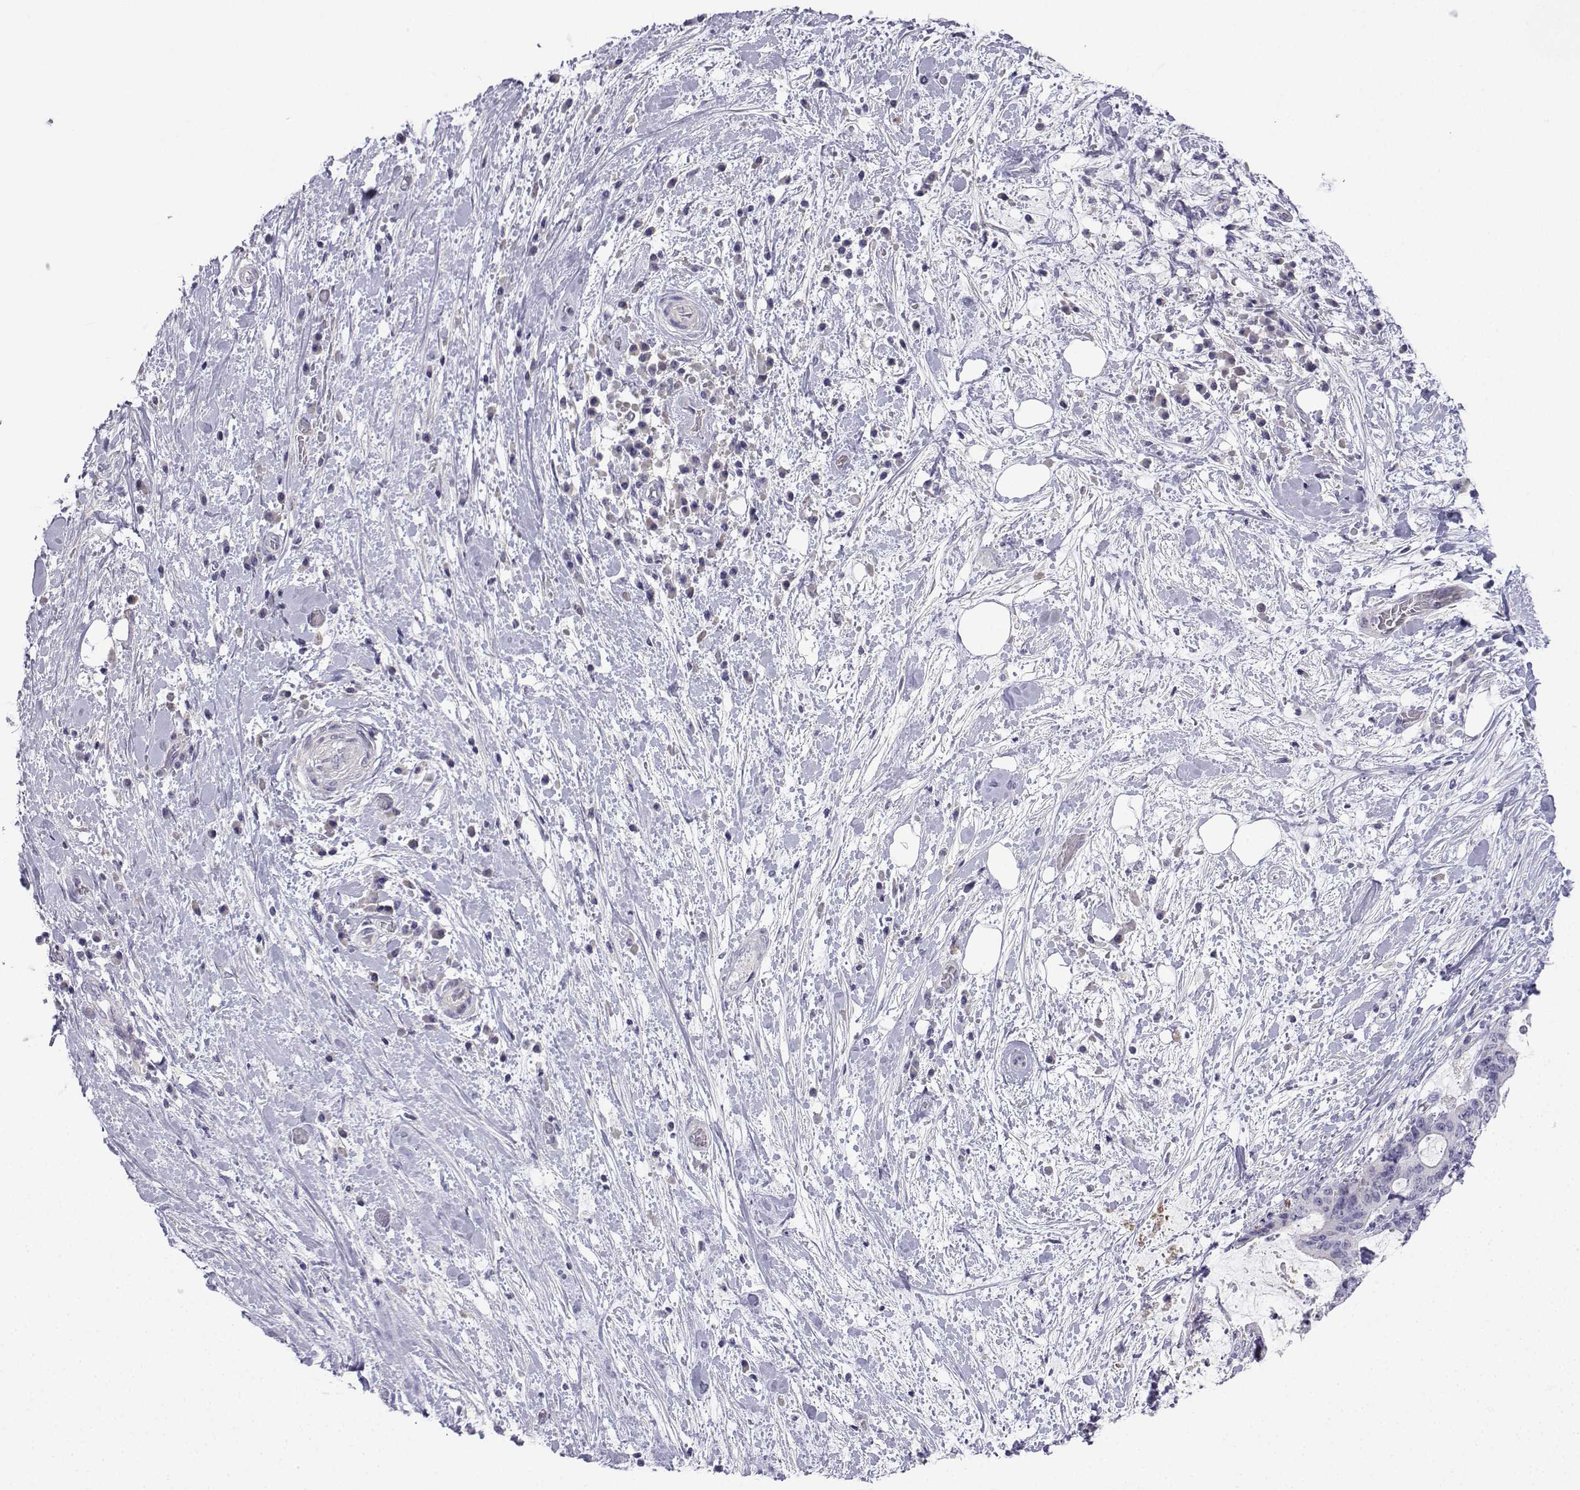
{"staining": {"intensity": "negative", "quantity": "none", "location": "none"}, "tissue": "liver cancer", "cell_type": "Tumor cells", "image_type": "cancer", "snomed": [{"axis": "morphology", "description": "Cholangiocarcinoma"}, {"axis": "topography", "description": "Liver"}], "caption": "Liver cancer stained for a protein using IHC reveals no positivity tumor cells.", "gene": "SPACA7", "patient": {"sex": "female", "age": 73}}